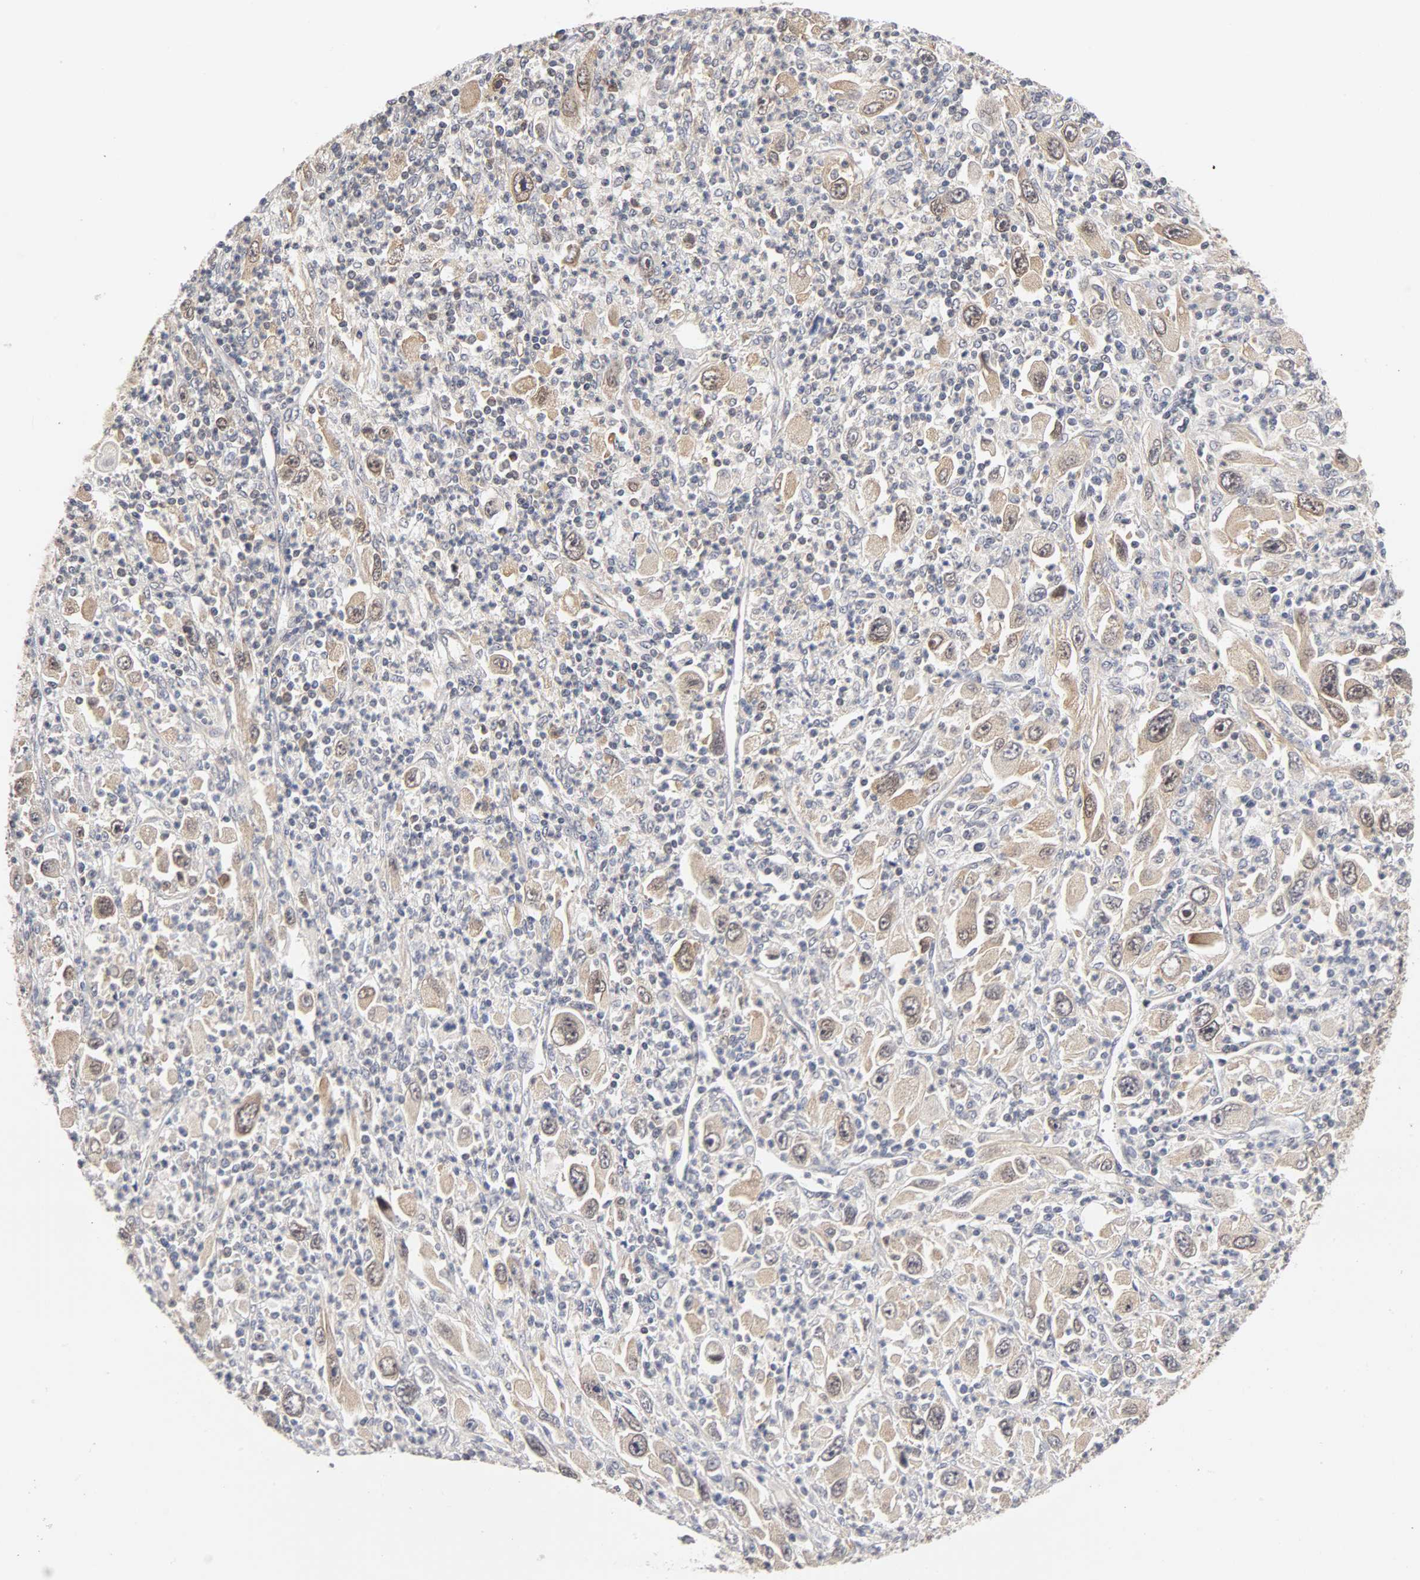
{"staining": {"intensity": "moderate", "quantity": "25%-75%", "location": "cytoplasmic/membranous,nuclear"}, "tissue": "melanoma", "cell_type": "Tumor cells", "image_type": "cancer", "snomed": [{"axis": "morphology", "description": "Malignant melanoma, Metastatic site"}, {"axis": "topography", "description": "Skin"}], "caption": "The immunohistochemical stain shows moderate cytoplasmic/membranous and nuclear expression in tumor cells of melanoma tissue.", "gene": "UBE2M", "patient": {"sex": "female", "age": 56}}